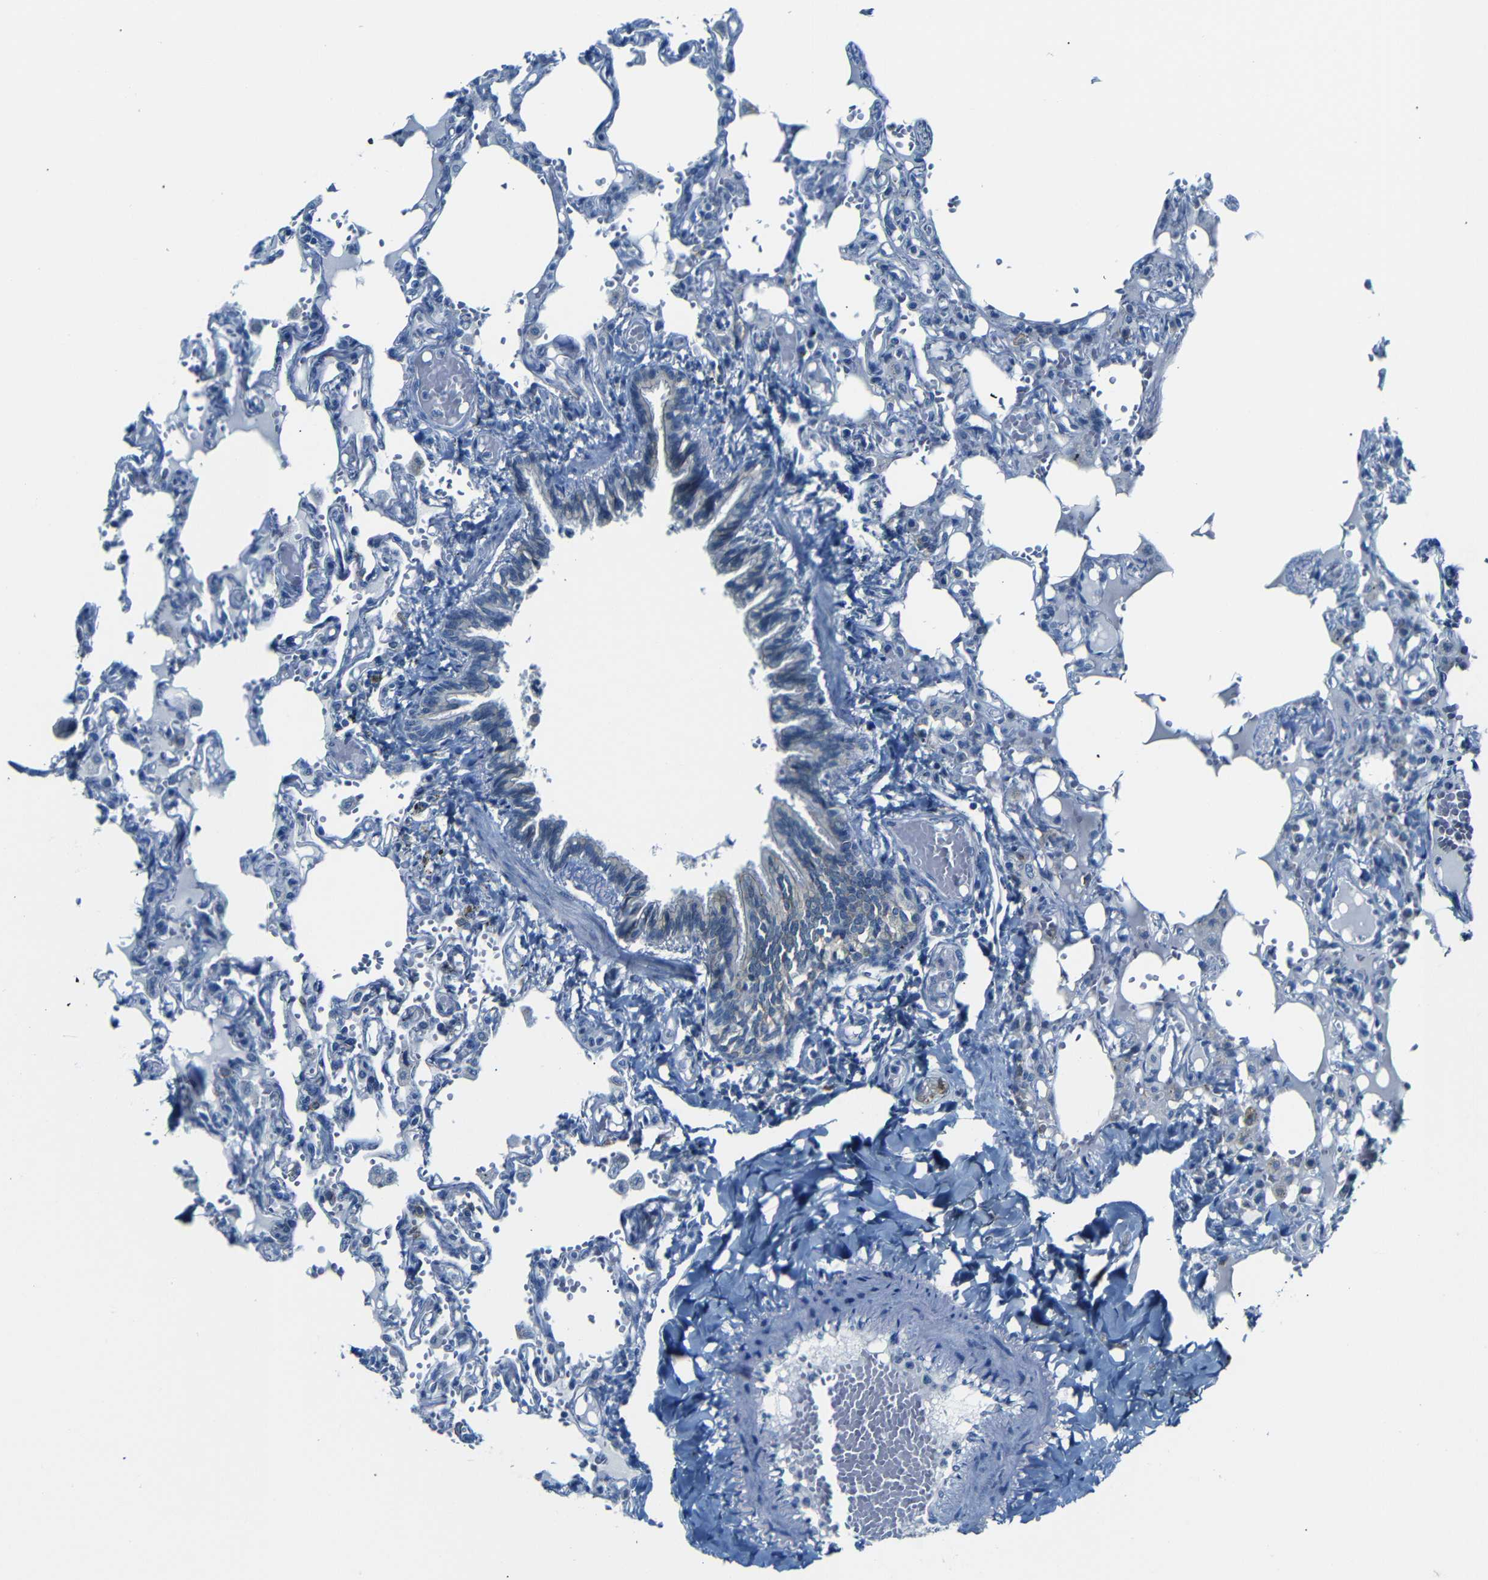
{"staining": {"intensity": "weak", "quantity": "<25%", "location": "cytoplasmic/membranous"}, "tissue": "lung", "cell_type": "Alveolar cells", "image_type": "normal", "snomed": [{"axis": "morphology", "description": "Normal tissue, NOS"}, {"axis": "topography", "description": "Lung"}], "caption": "This is an IHC histopathology image of benign human lung. There is no expression in alveolar cells.", "gene": "ANK3", "patient": {"sex": "male", "age": 21}}